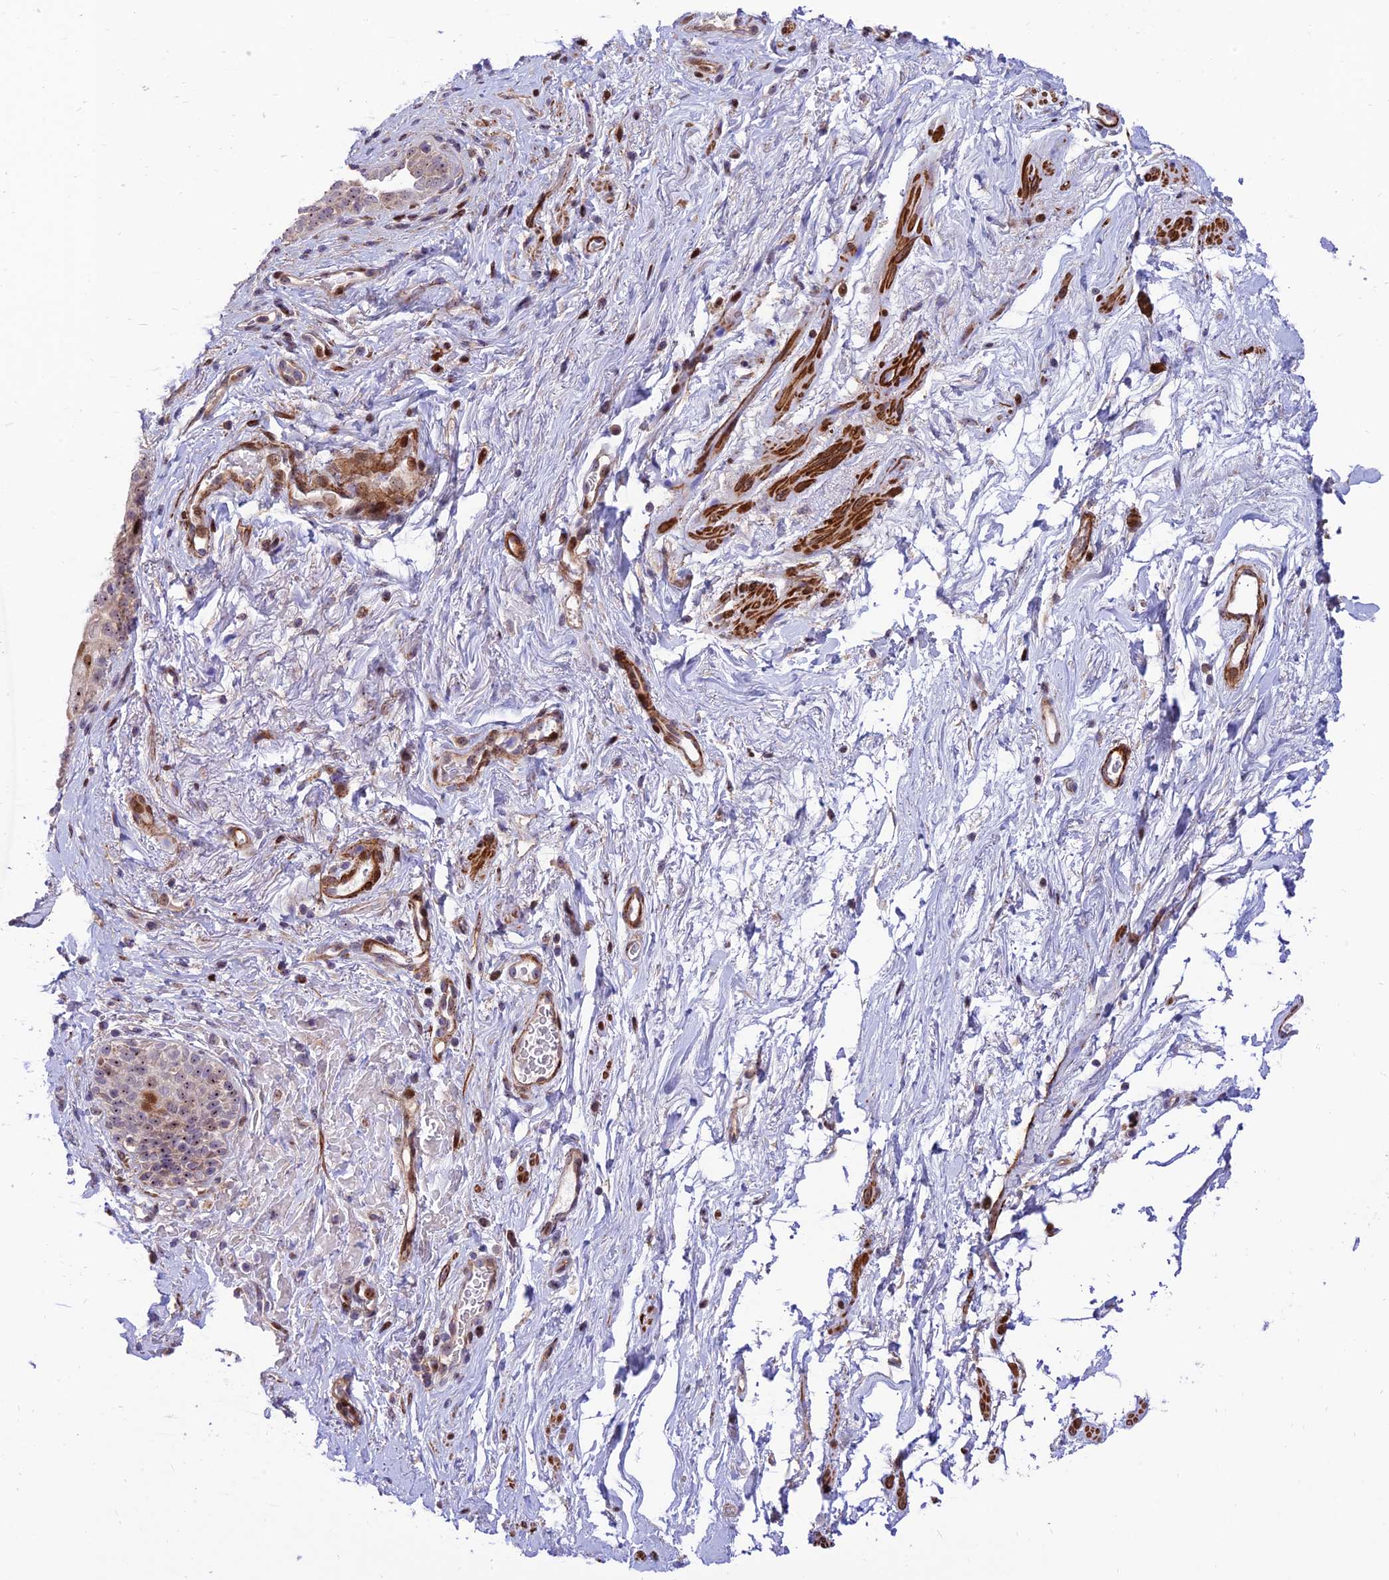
{"staining": {"intensity": "strong", "quantity": "25%-75%", "location": "cytoplasmic/membranous"}, "tissue": "smooth muscle", "cell_type": "Smooth muscle cells", "image_type": "normal", "snomed": [{"axis": "morphology", "description": "Normal tissue, NOS"}, {"axis": "topography", "description": "Smooth muscle"}, {"axis": "topography", "description": "Peripheral nerve tissue"}], "caption": "The immunohistochemical stain labels strong cytoplasmic/membranous positivity in smooth muscle cells of unremarkable smooth muscle.", "gene": "KBTBD7", "patient": {"sex": "male", "age": 69}}